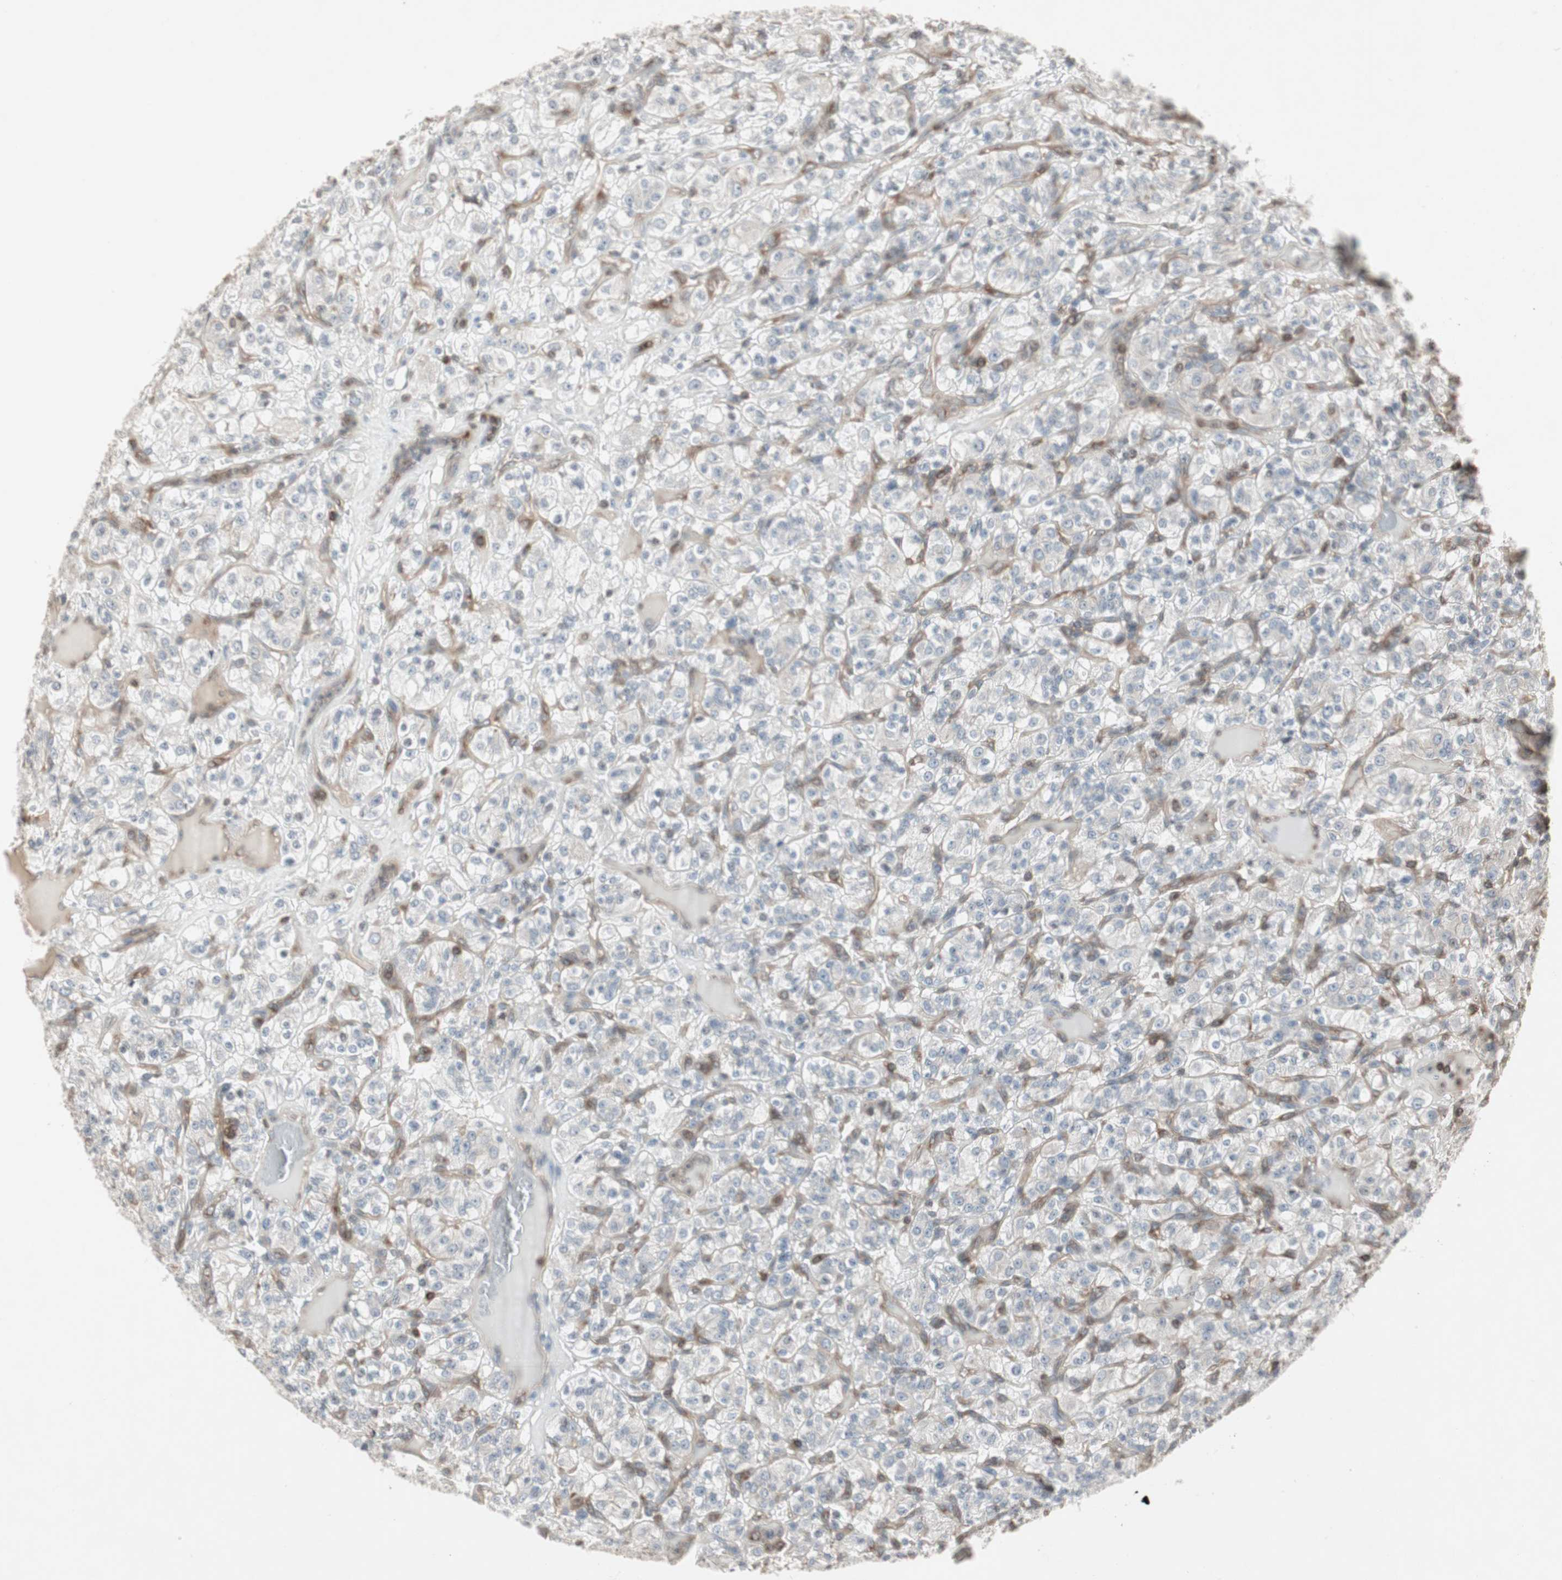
{"staining": {"intensity": "negative", "quantity": "none", "location": "none"}, "tissue": "renal cancer", "cell_type": "Tumor cells", "image_type": "cancer", "snomed": [{"axis": "morphology", "description": "Normal tissue, NOS"}, {"axis": "morphology", "description": "Adenocarcinoma, NOS"}, {"axis": "topography", "description": "Kidney"}], "caption": "High power microscopy histopathology image of an immunohistochemistry photomicrograph of renal adenocarcinoma, revealing no significant positivity in tumor cells.", "gene": "ARHGEF1", "patient": {"sex": "female", "age": 72}}